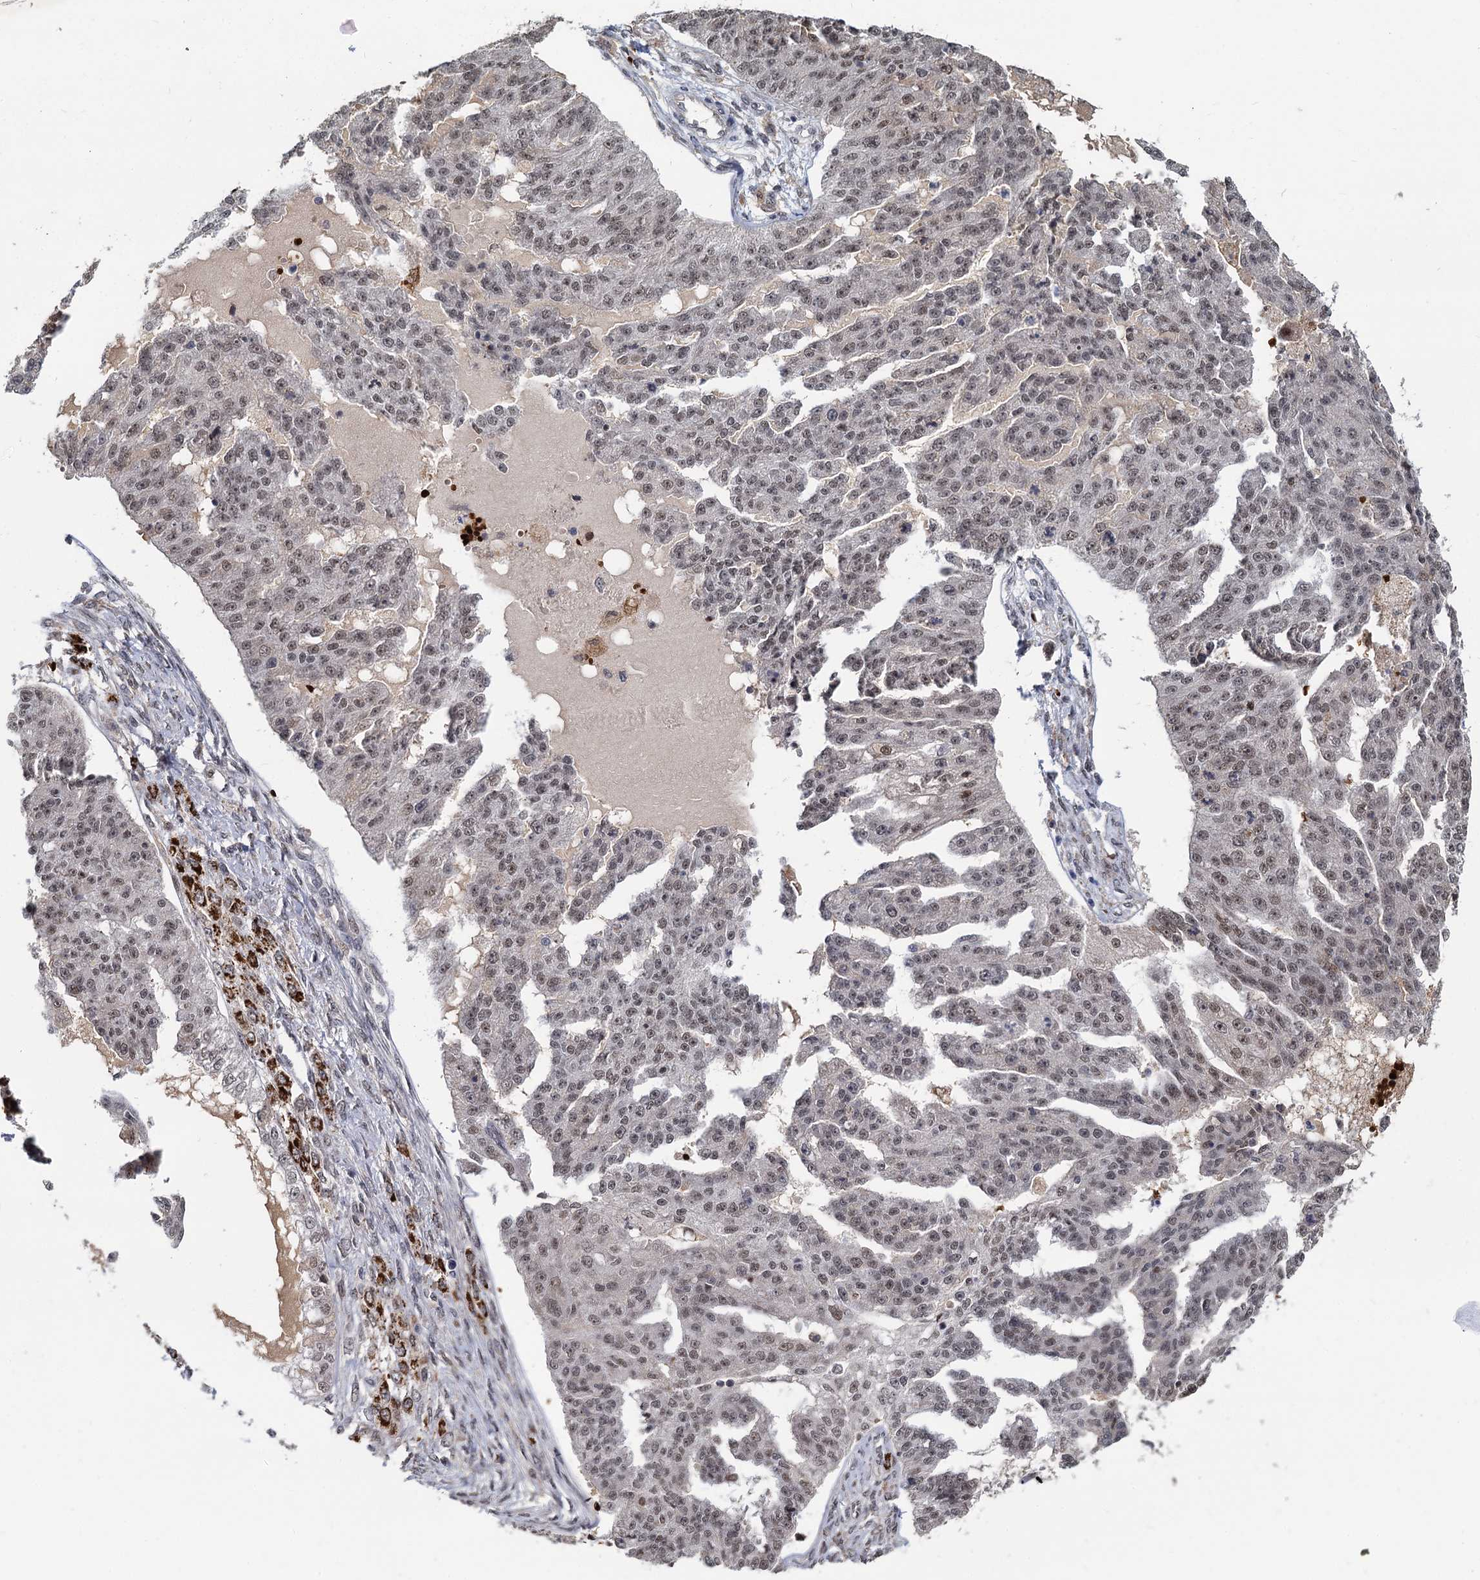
{"staining": {"intensity": "moderate", "quantity": ">75%", "location": "nuclear"}, "tissue": "ovarian cancer", "cell_type": "Tumor cells", "image_type": "cancer", "snomed": [{"axis": "morphology", "description": "Cystadenocarcinoma, serous, NOS"}, {"axis": "topography", "description": "Ovary"}], "caption": "Protein expression by immunohistochemistry (IHC) exhibits moderate nuclear positivity in about >75% of tumor cells in serous cystadenocarcinoma (ovarian). Ihc stains the protein of interest in brown and the nuclei are stained blue.", "gene": "FANCI", "patient": {"sex": "female", "age": 58}}